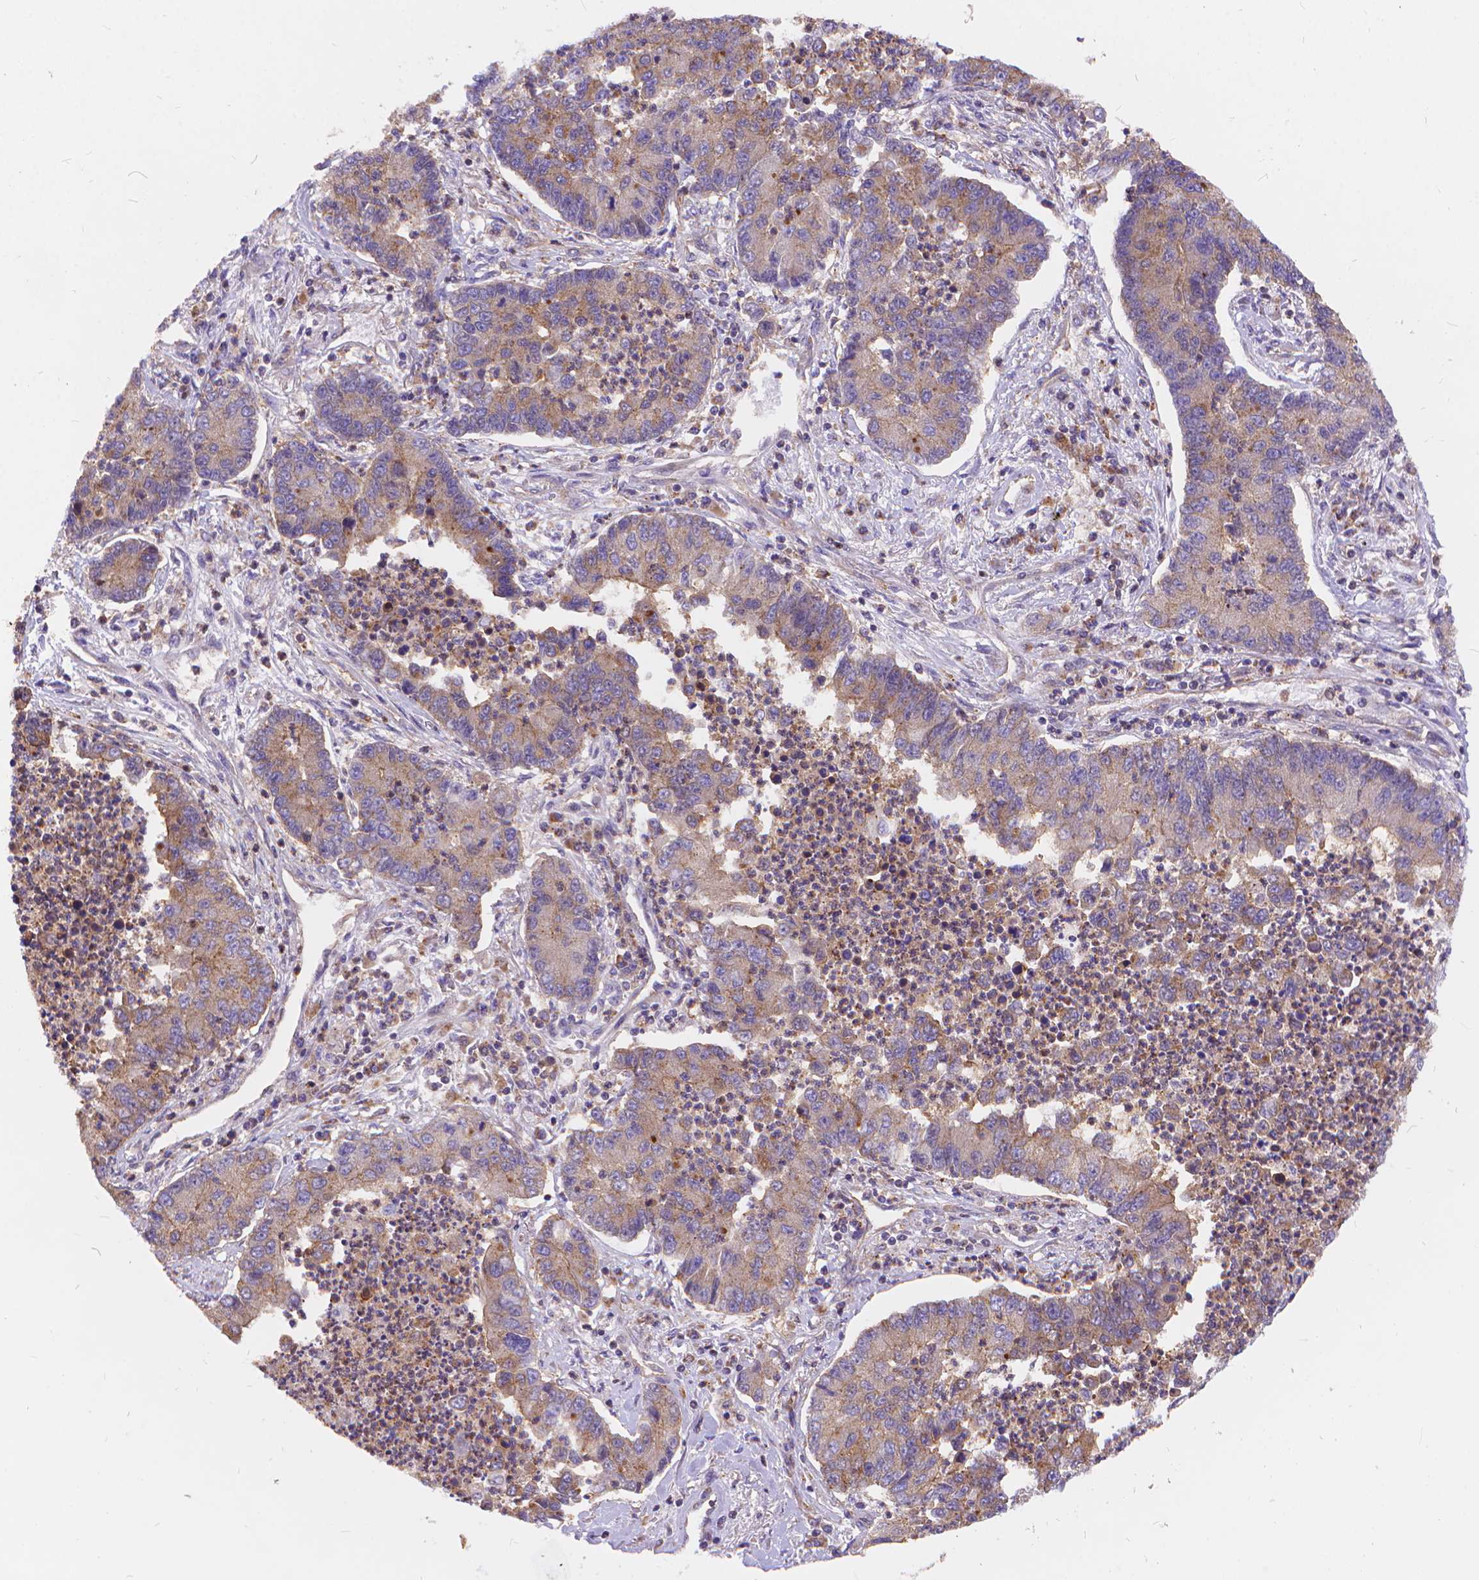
{"staining": {"intensity": "weak", "quantity": ">75%", "location": "cytoplasmic/membranous"}, "tissue": "lung cancer", "cell_type": "Tumor cells", "image_type": "cancer", "snomed": [{"axis": "morphology", "description": "Adenocarcinoma, NOS"}, {"axis": "topography", "description": "Lung"}], "caption": "Immunohistochemistry (IHC) photomicrograph of neoplastic tissue: human lung adenocarcinoma stained using immunohistochemistry (IHC) reveals low levels of weak protein expression localized specifically in the cytoplasmic/membranous of tumor cells, appearing as a cytoplasmic/membranous brown color.", "gene": "ARAP1", "patient": {"sex": "female", "age": 57}}